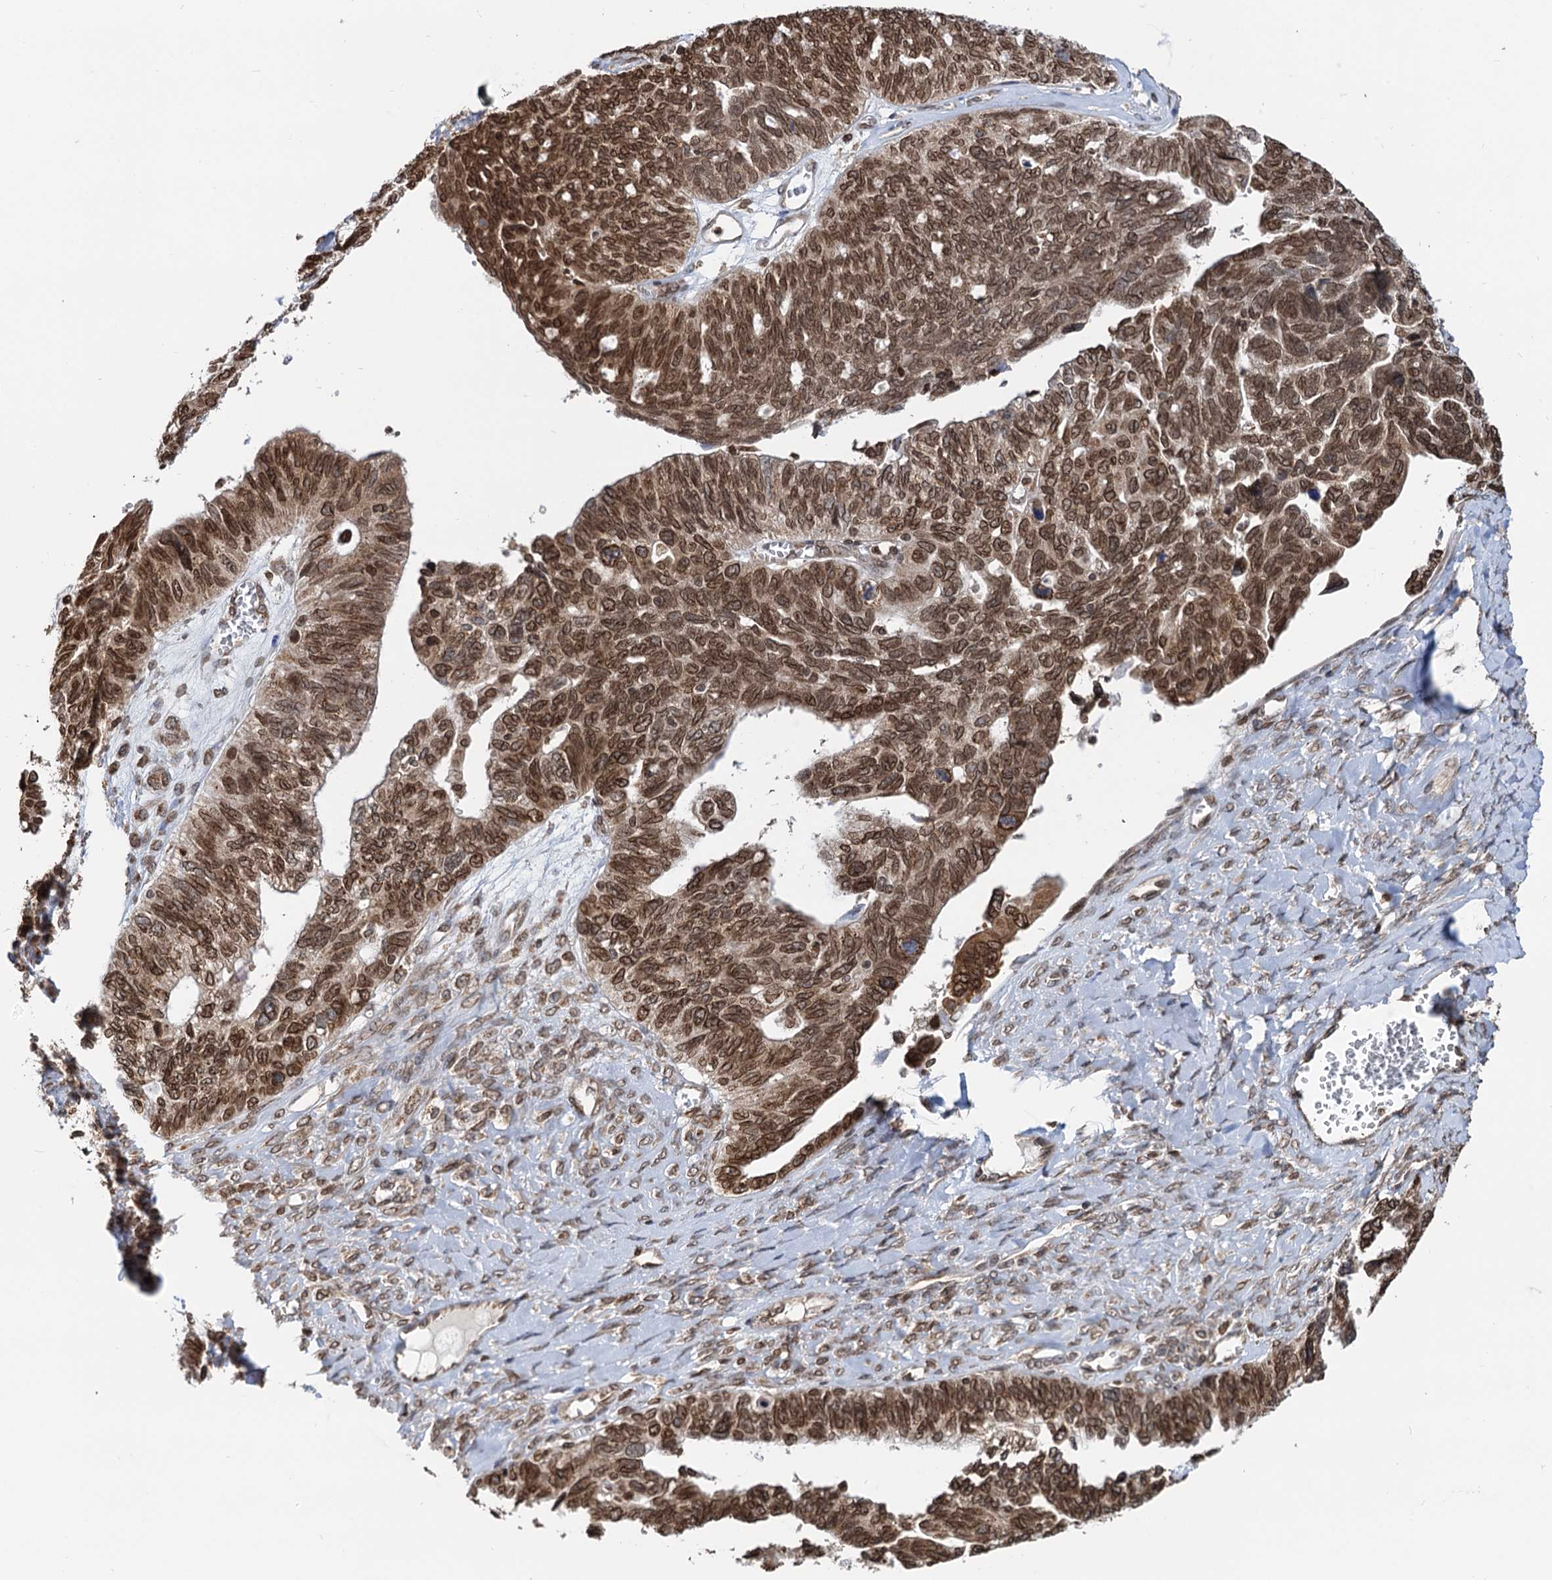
{"staining": {"intensity": "strong", "quantity": ">75%", "location": "nuclear"}, "tissue": "ovarian cancer", "cell_type": "Tumor cells", "image_type": "cancer", "snomed": [{"axis": "morphology", "description": "Cystadenocarcinoma, serous, NOS"}, {"axis": "topography", "description": "Ovary"}], "caption": "High-magnification brightfield microscopy of ovarian cancer (serous cystadenocarcinoma) stained with DAB (3,3'-diaminobenzidine) (brown) and counterstained with hematoxylin (blue). tumor cells exhibit strong nuclear positivity is present in about>75% of cells. The staining is performed using DAB brown chromogen to label protein expression. The nuclei are counter-stained blue using hematoxylin.", "gene": "ZC3H13", "patient": {"sex": "female", "age": 79}}